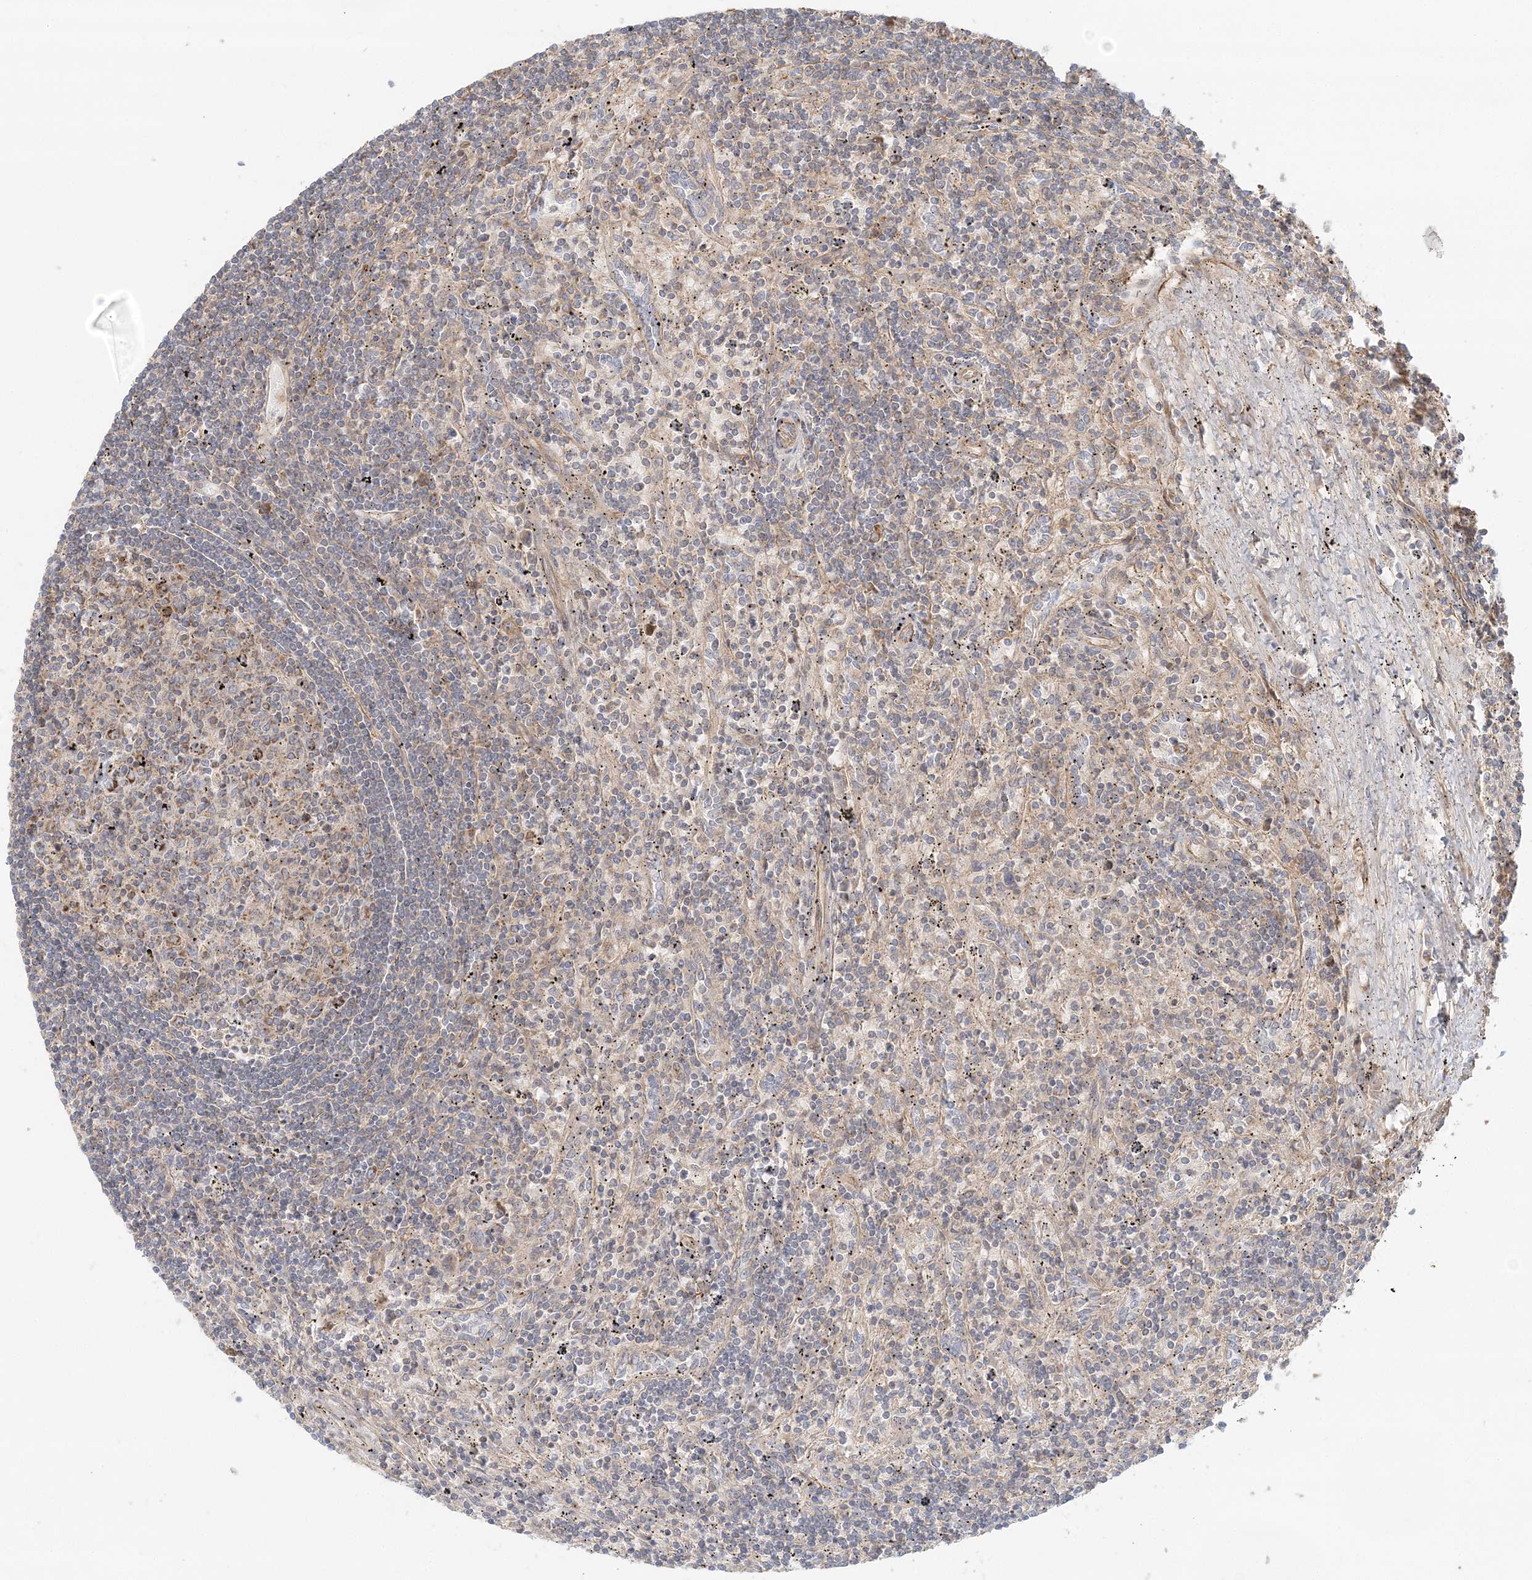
{"staining": {"intensity": "moderate", "quantity": "25%-75%", "location": "cytoplasmic/membranous"}, "tissue": "lymphoma", "cell_type": "Tumor cells", "image_type": "cancer", "snomed": [{"axis": "morphology", "description": "Malignant lymphoma, non-Hodgkin's type, Low grade"}, {"axis": "topography", "description": "Spleen"}], "caption": "Tumor cells display moderate cytoplasmic/membranous staining in about 25%-75% of cells in low-grade malignant lymphoma, non-Hodgkin's type.", "gene": "KIAA0232", "patient": {"sex": "male", "age": 76}}